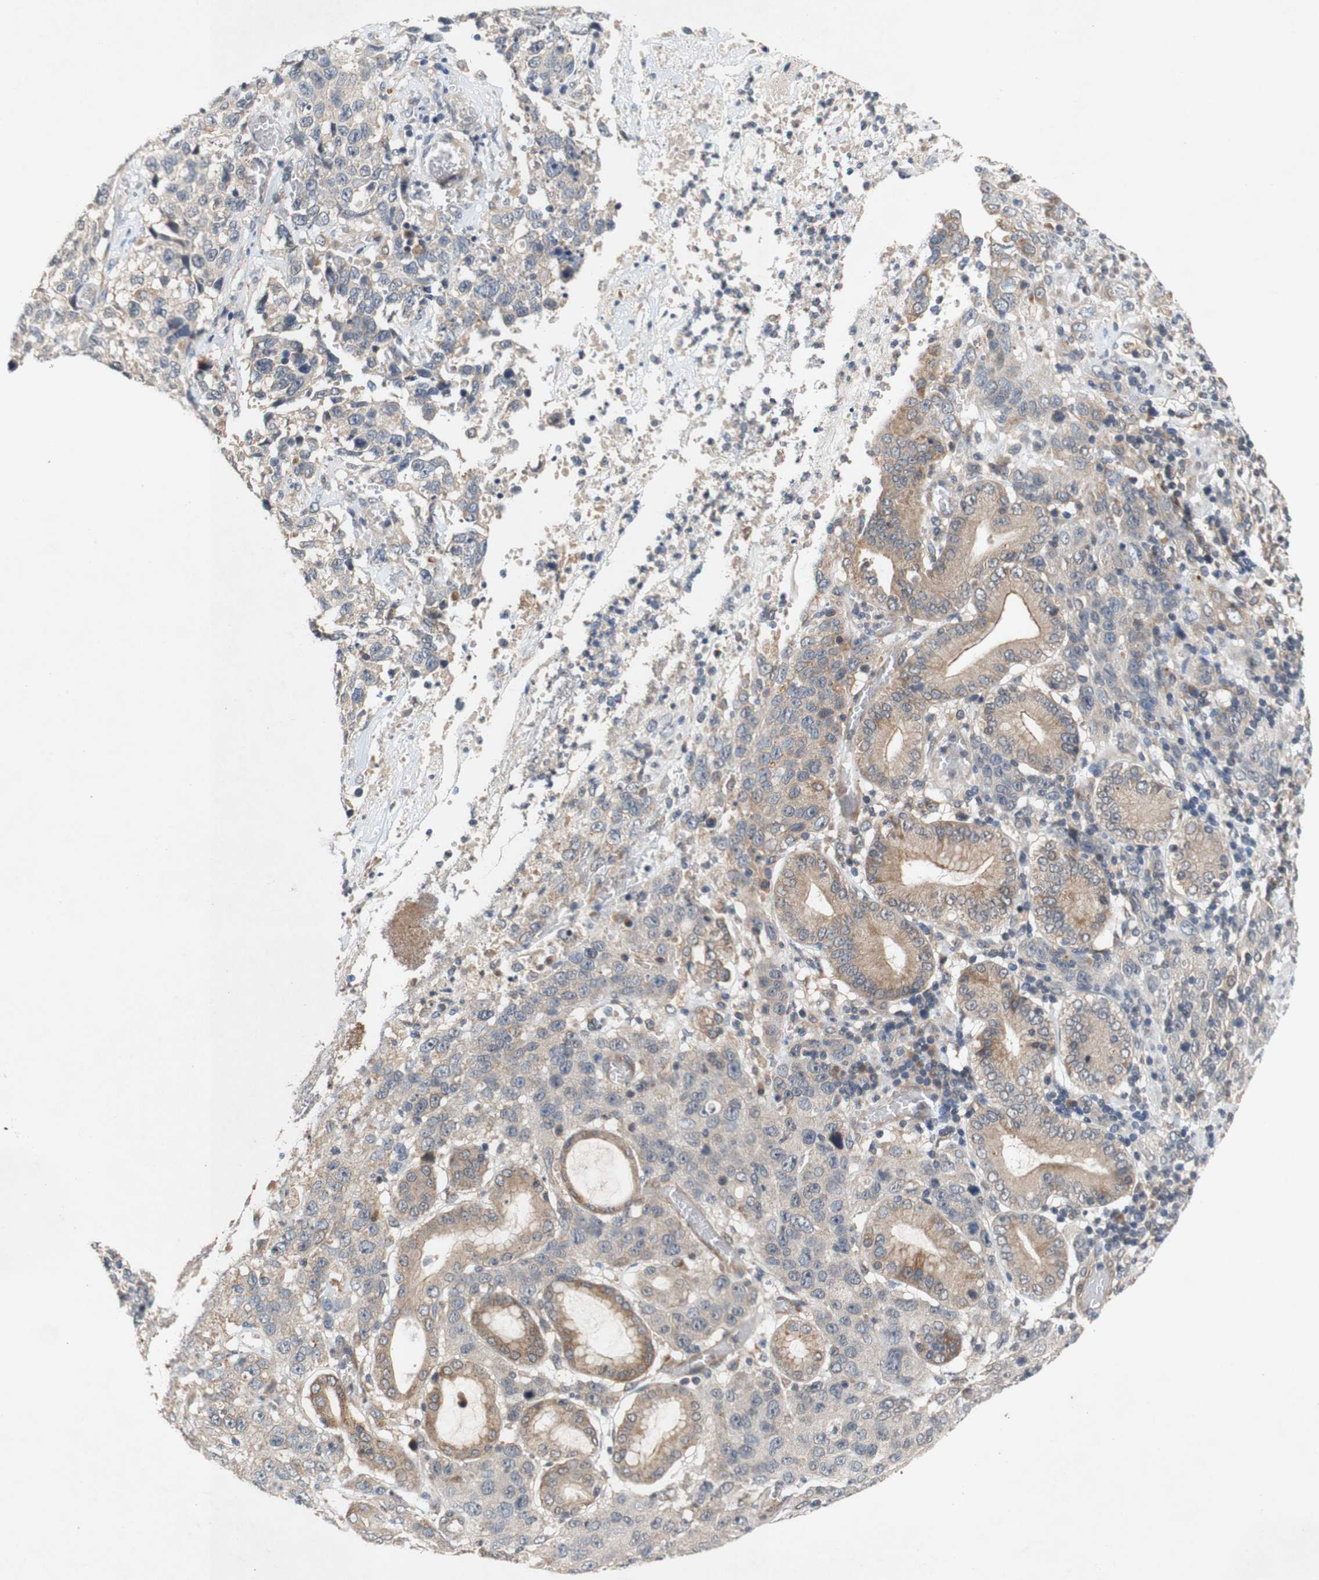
{"staining": {"intensity": "weak", "quantity": ">75%", "location": "cytoplasmic/membranous"}, "tissue": "stomach cancer", "cell_type": "Tumor cells", "image_type": "cancer", "snomed": [{"axis": "morphology", "description": "Normal tissue, NOS"}, {"axis": "morphology", "description": "Adenocarcinoma, NOS"}, {"axis": "topography", "description": "Stomach"}], "caption": "This is a photomicrograph of immunohistochemistry (IHC) staining of adenocarcinoma (stomach), which shows weak expression in the cytoplasmic/membranous of tumor cells.", "gene": "PIN1", "patient": {"sex": "male", "age": 48}}